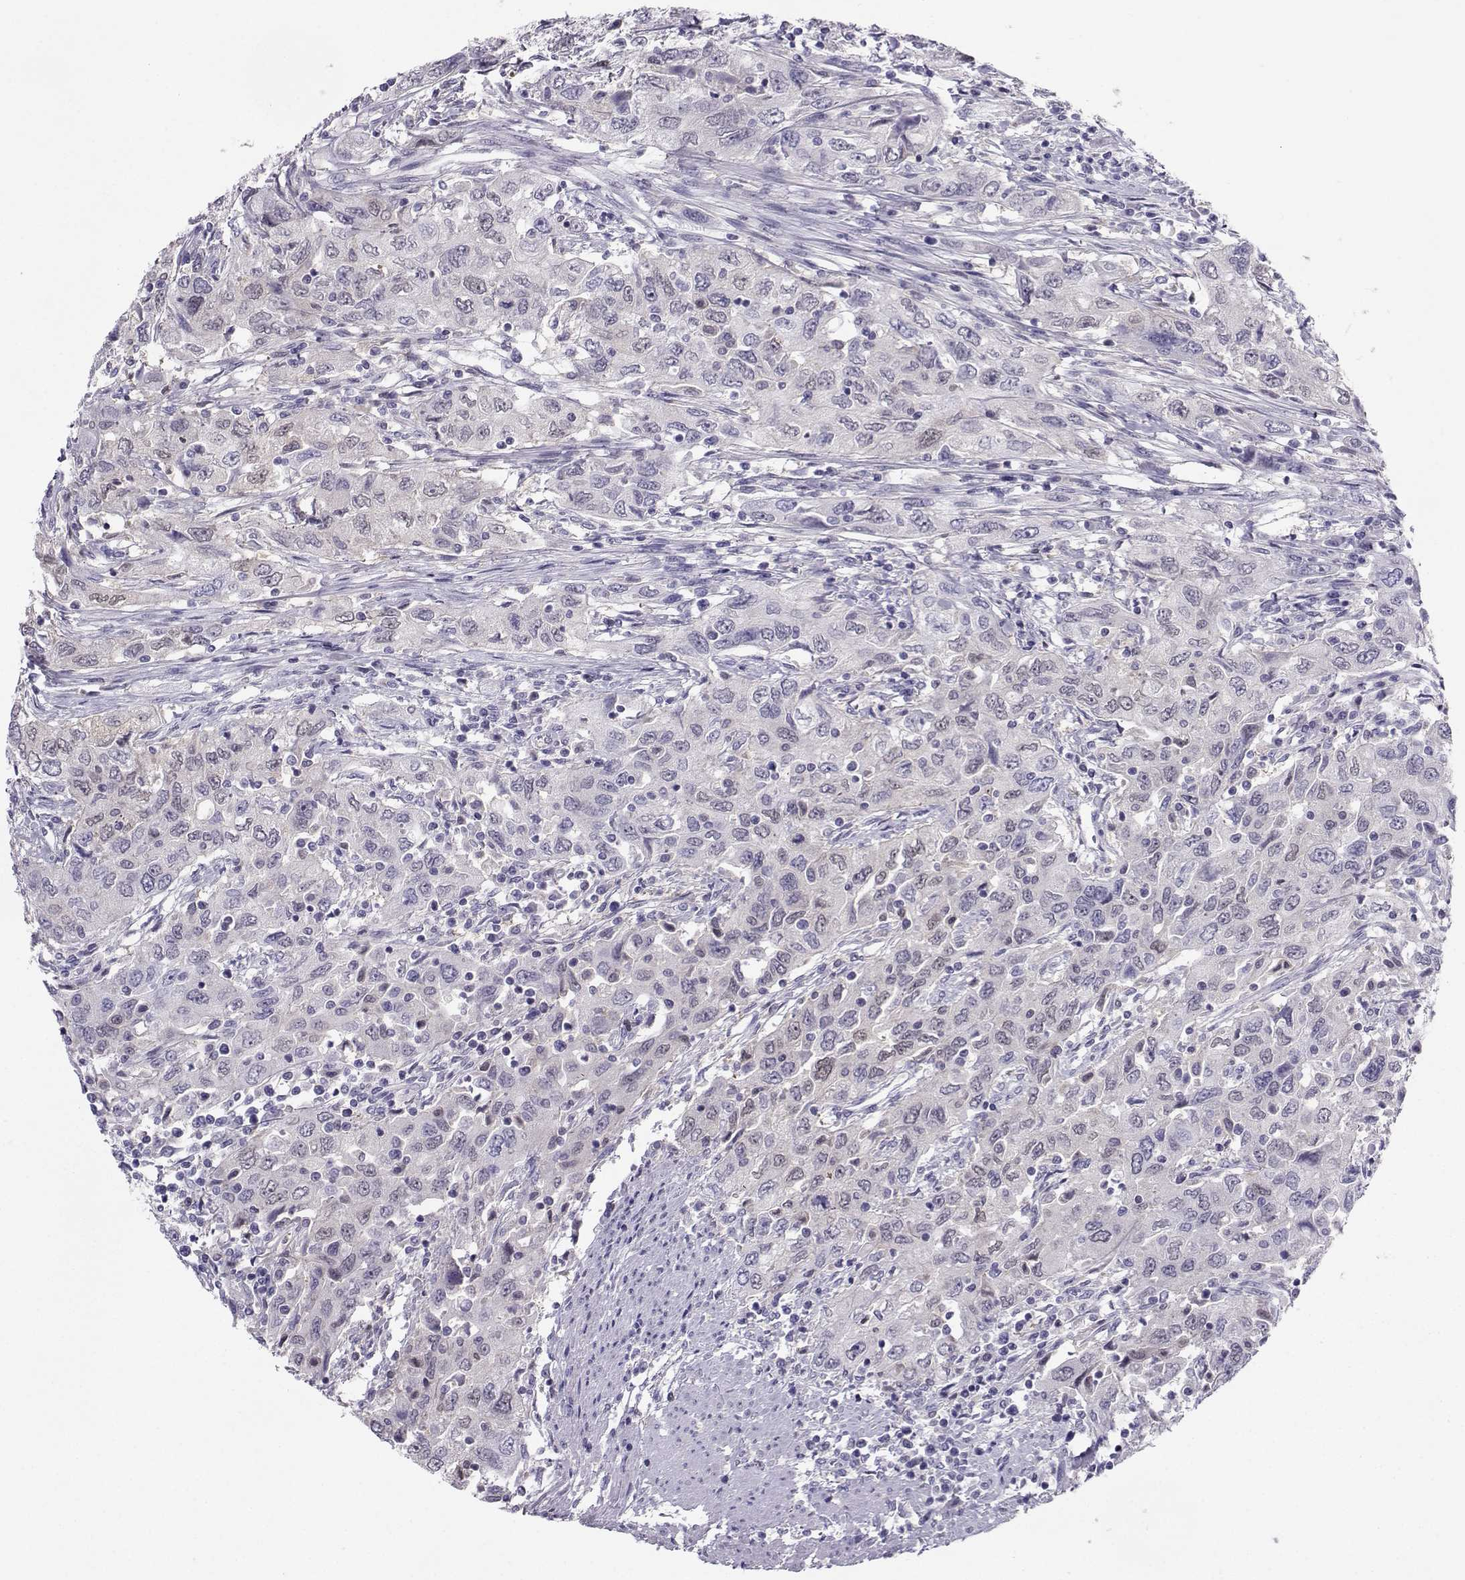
{"staining": {"intensity": "weak", "quantity": "<25%", "location": "nuclear"}, "tissue": "urothelial cancer", "cell_type": "Tumor cells", "image_type": "cancer", "snomed": [{"axis": "morphology", "description": "Urothelial carcinoma, High grade"}, {"axis": "topography", "description": "Urinary bladder"}], "caption": "High power microscopy image of an immunohistochemistry (IHC) image of high-grade urothelial carcinoma, revealing no significant positivity in tumor cells.", "gene": "PGK1", "patient": {"sex": "male", "age": 76}}